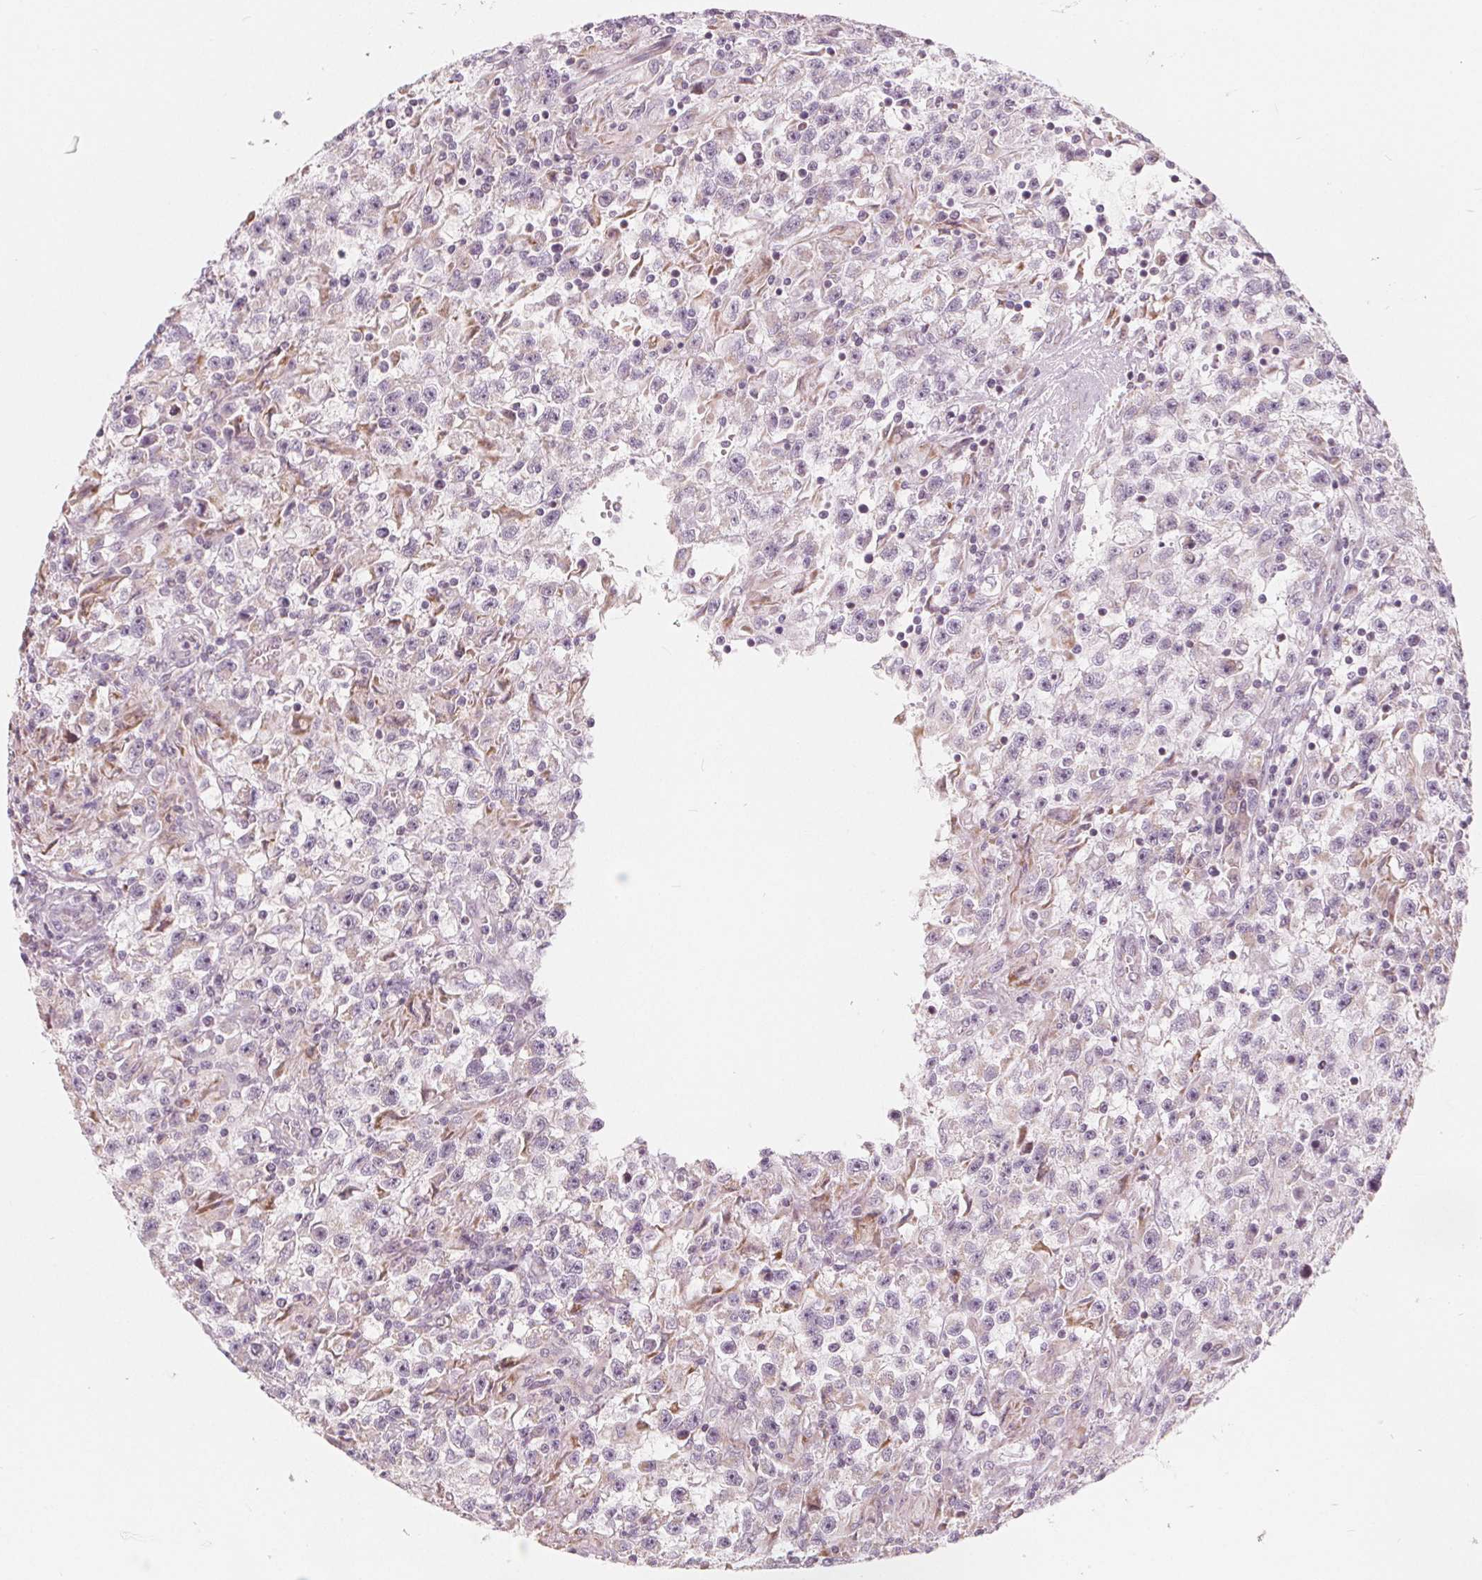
{"staining": {"intensity": "negative", "quantity": "none", "location": "none"}, "tissue": "testis cancer", "cell_type": "Tumor cells", "image_type": "cancer", "snomed": [{"axis": "morphology", "description": "Seminoma, NOS"}, {"axis": "topography", "description": "Testis"}], "caption": "An image of testis cancer stained for a protein displays no brown staining in tumor cells. (DAB (3,3'-diaminobenzidine) IHC with hematoxylin counter stain).", "gene": "NUP210L", "patient": {"sex": "male", "age": 31}}